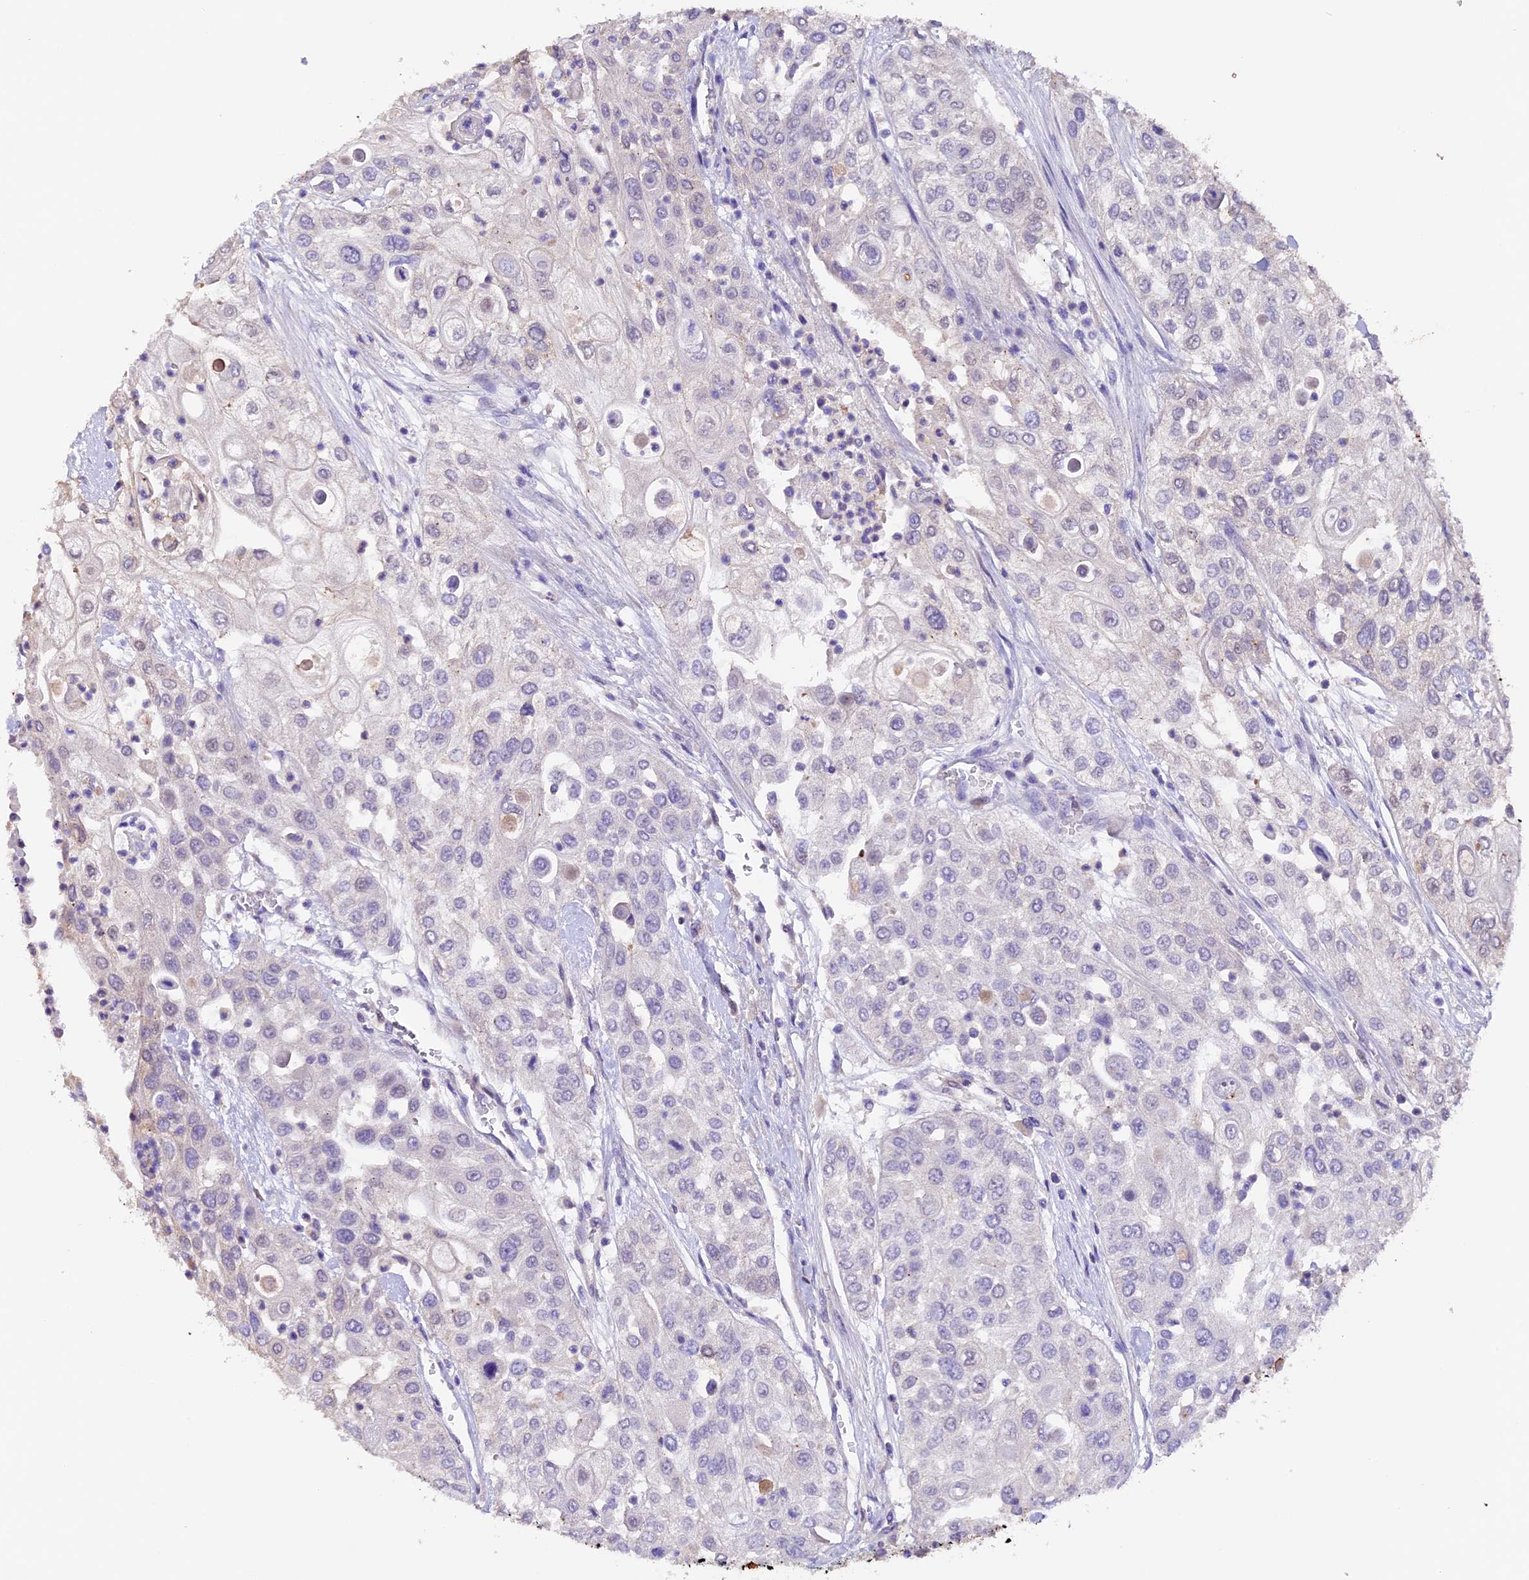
{"staining": {"intensity": "negative", "quantity": "none", "location": "none"}, "tissue": "urothelial cancer", "cell_type": "Tumor cells", "image_type": "cancer", "snomed": [{"axis": "morphology", "description": "Urothelial carcinoma, High grade"}, {"axis": "topography", "description": "Urinary bladder"}], "caption": "Immunohistochemical staining of high-grade urothelial carcinoma demonstrates no significant positivity in tumor cells.", "gene": "NCK2", "patient": {"sex": "female", "age": 79}}